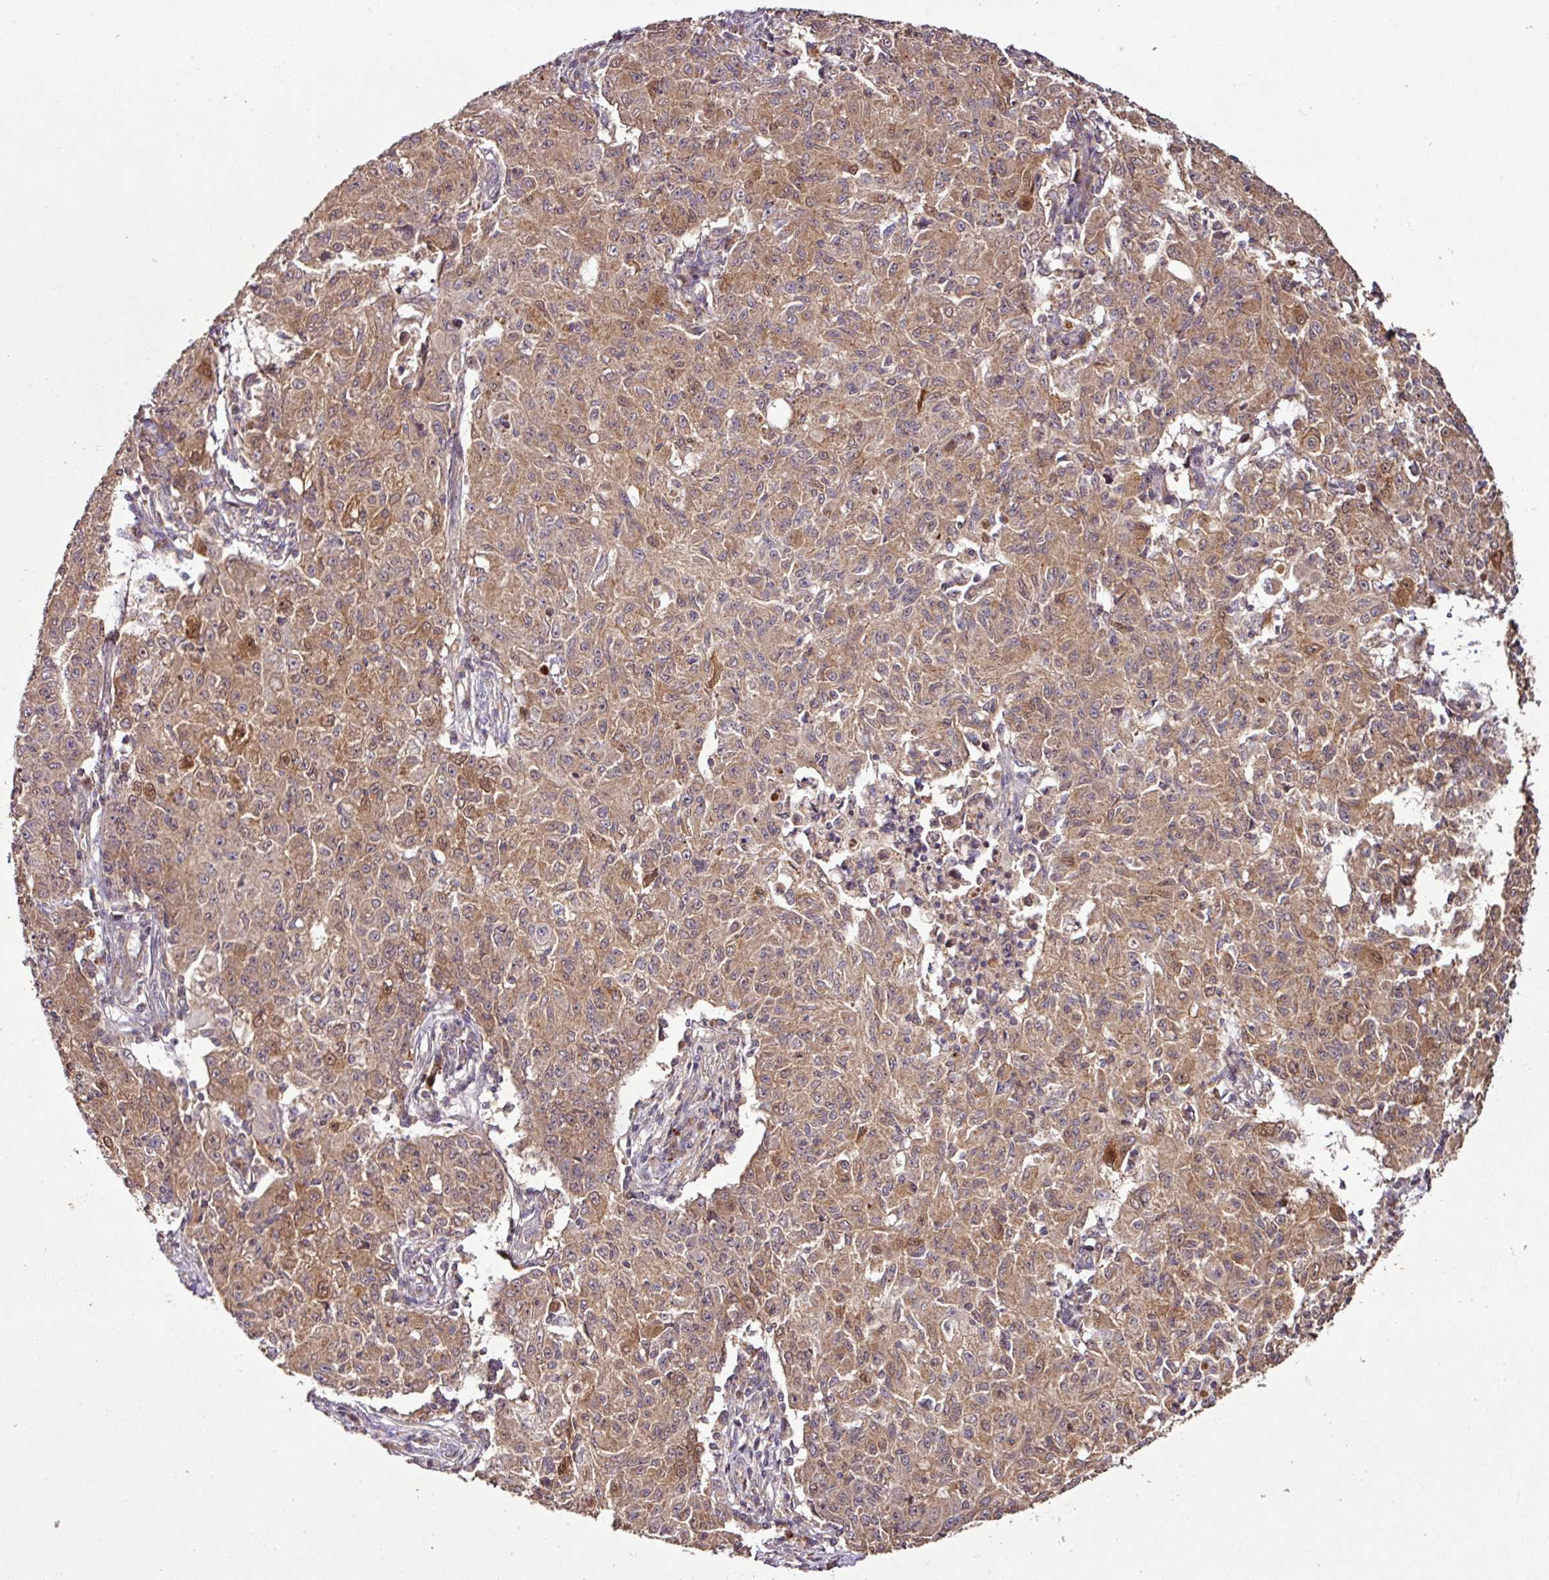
{"staining": {"intensity": "moderate", "quantity": ">75%", "location": "cytoplasmic/membranous,nuclear"}, "tissue": "ovarian cancer", "cell_type": "Tumor cells", "image_type": "cancer", "snomed": [{"axis": "morphology", "description": "Carcinoma, endometroid"}, {"axis": "topography", "description": "Ovary"}], "caption": "The histopathology image reveals staining of ovarian cancer (endometroid carcinoma), revealing moderate cytoplasmic/membranous and nuclear protein positivity (brown color) within tumor cells. (Brightfield microscopy of DAB IHC at high magnification).", "gene": "FAIM", "patient": {"sex": "female", "age": 42}}